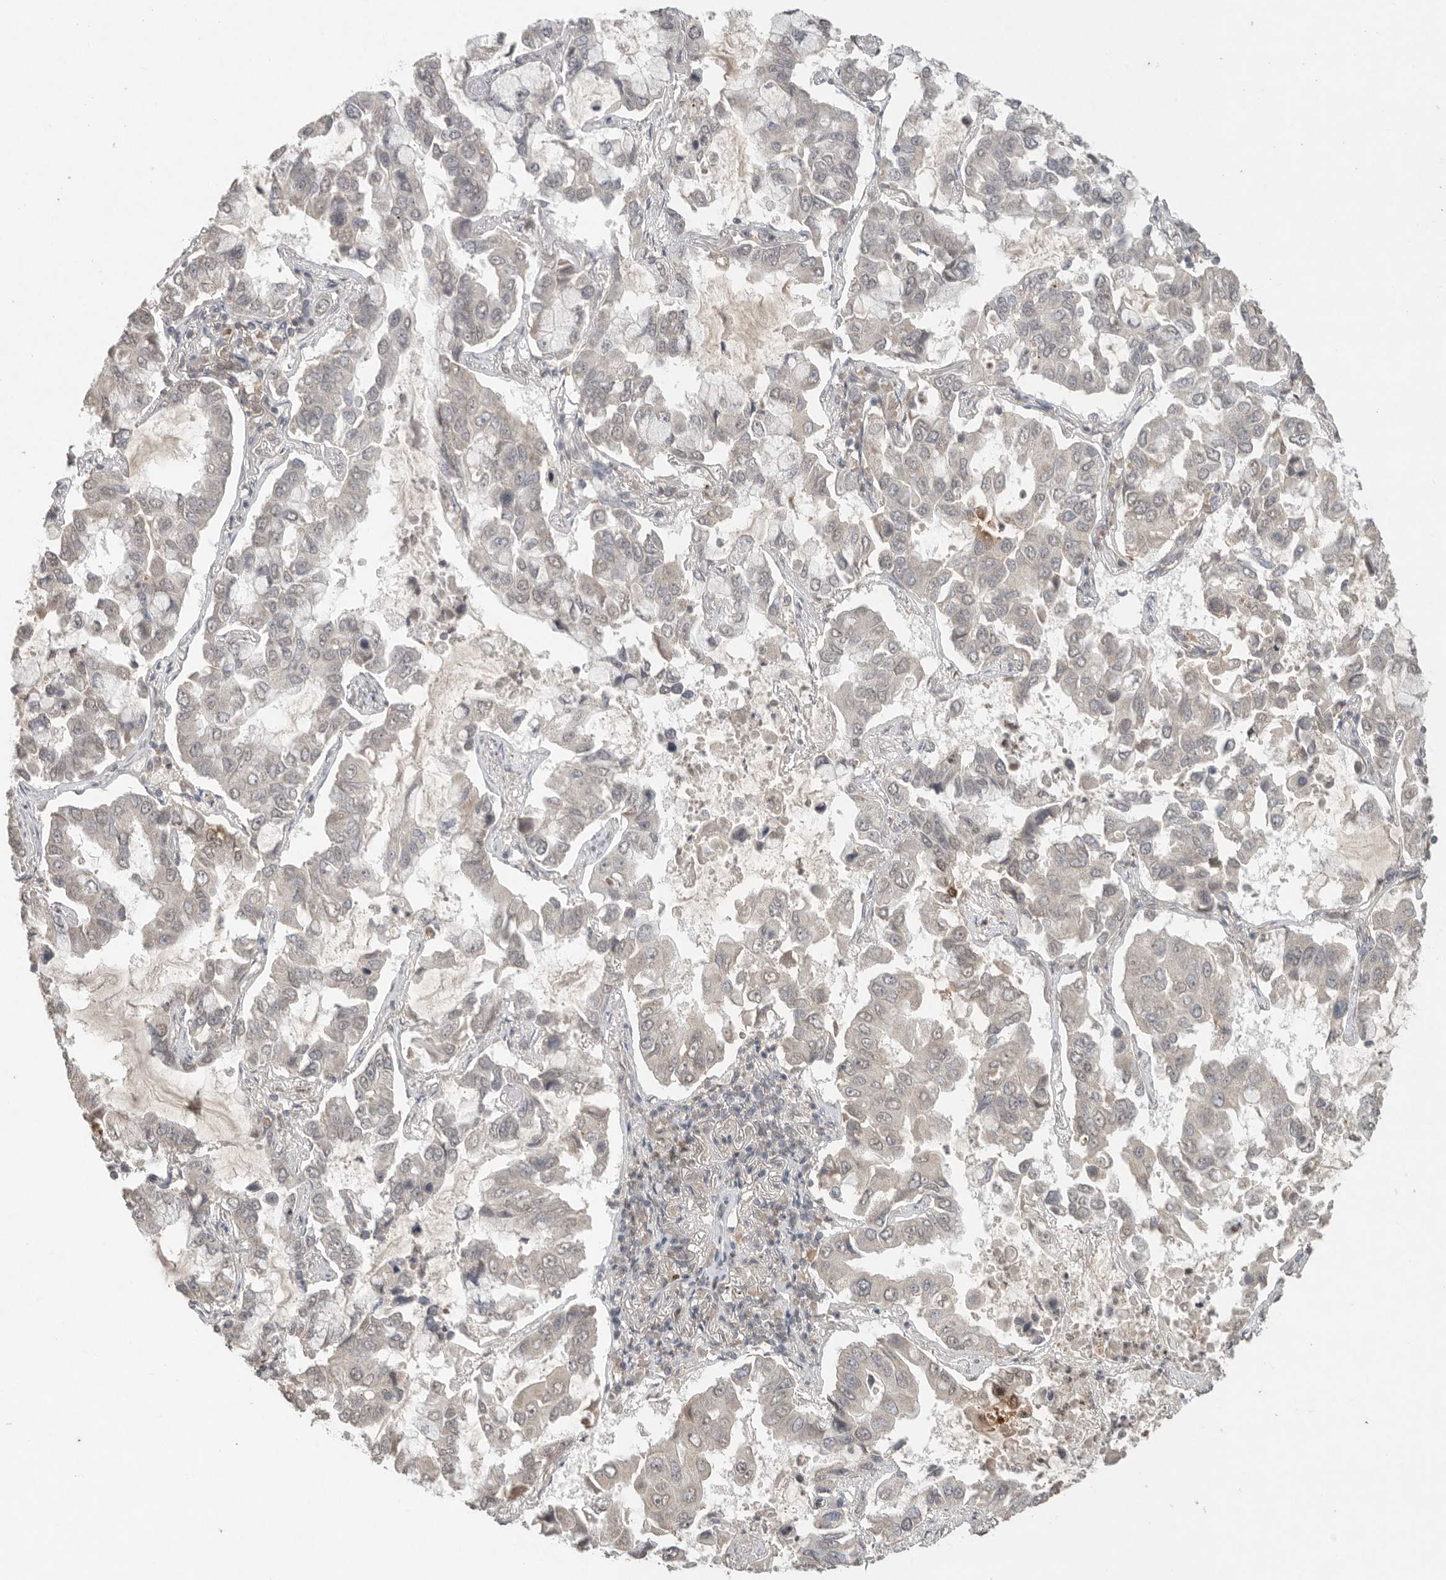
{"staining": {"intensity": "negative", "quantity": "none", "location": "none"}, "tissue": "lung cancer", "cell_type": "Tumor cells", "image_type": "cancer", "snomed": [{"axis": "morphology", "description": "Adenocarcinoma, NOS"}, {"axis": "topography", "description": "Lung"}], "caption": "Immunohistochemistry (IHC) image of lung cancer stained for a protein (brown), which reveals no expression in tumor cells.", "gene": "KLK5", "patient": {"sex": "male", "age": 64}}